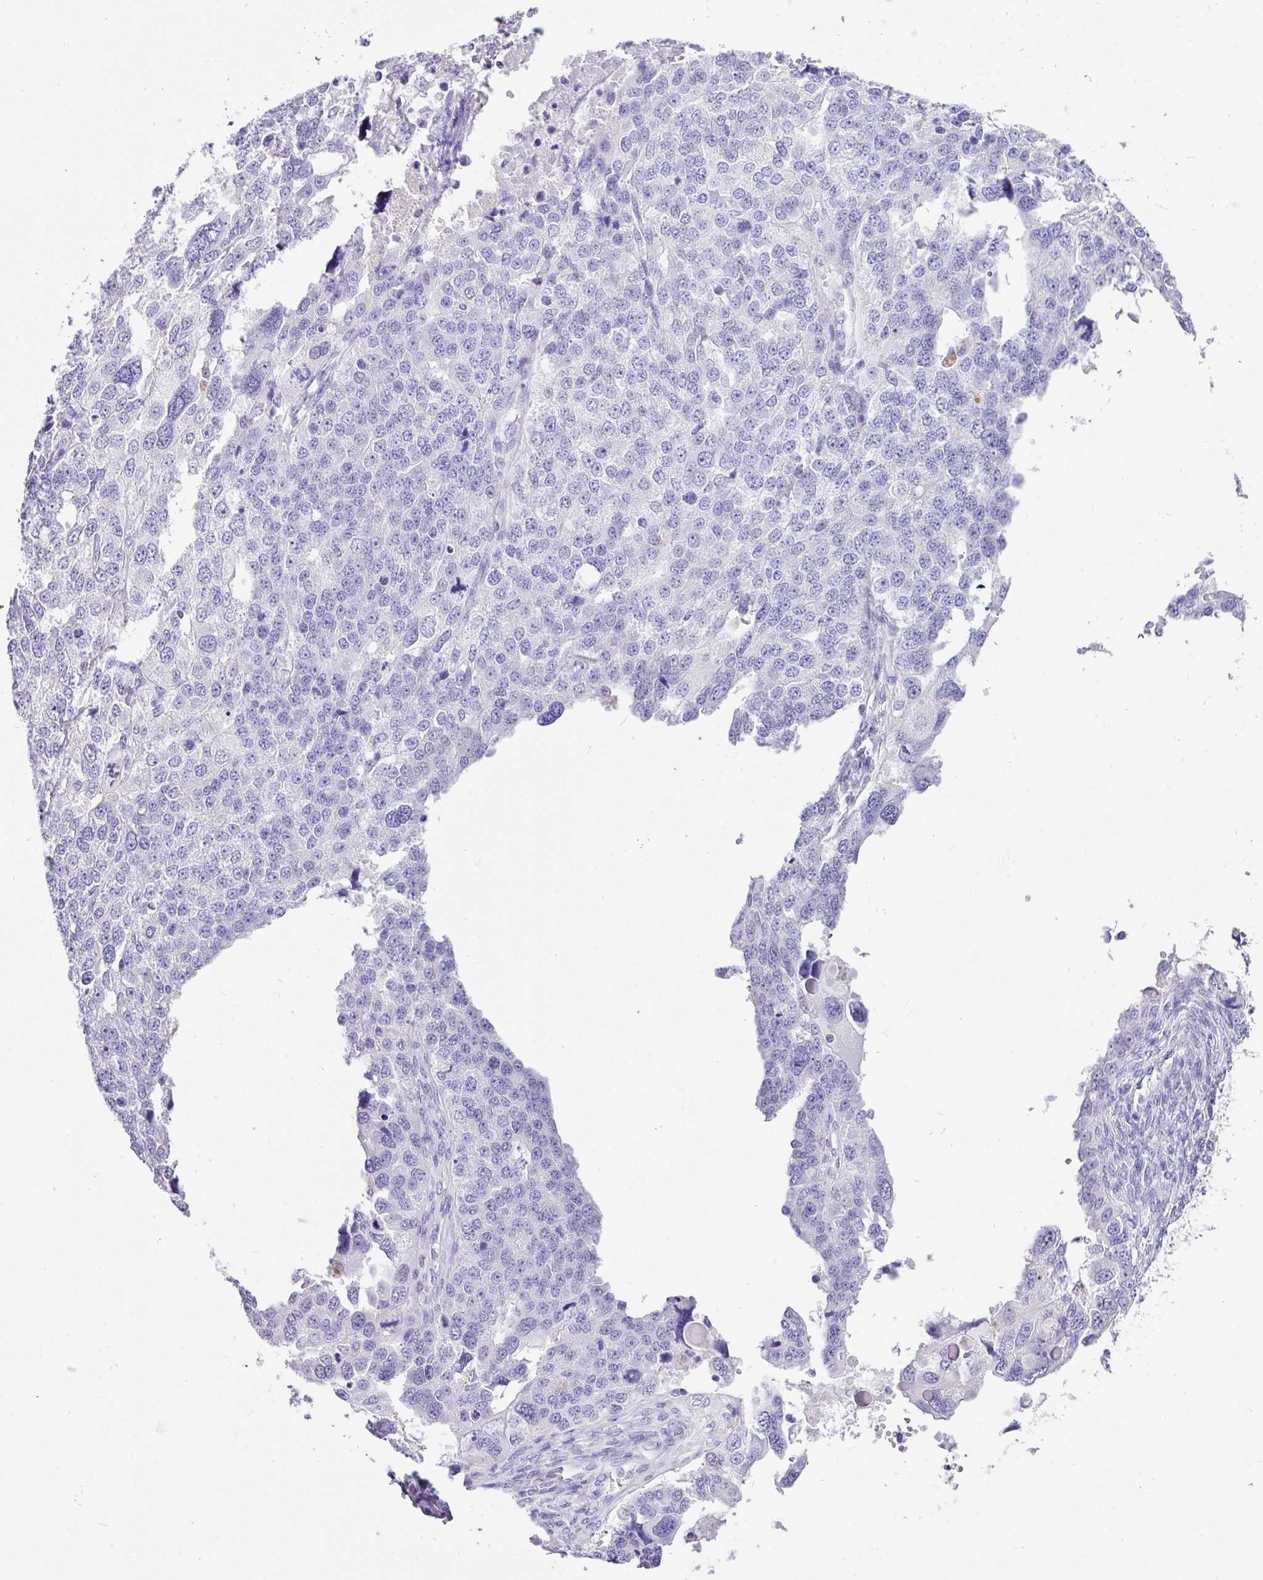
{"staining": {"intensity": "negative", "quantity": "none", "location": "none"}, "tissue": "ovarian cancer", "cell_type": "Tumor cells", "image_type": "cancer", "snomed": [{"axis": "morphology", "description": "Cystadenocarcinoma, serous, NOS"}, {"axis": "topography", "description": "Ovary"}], "caption": "The photomicrograph shows no staining of tumor cells in ovarian cancer (serous cystadenocarcinoma).", "gene": "ZG16", "patient": {"sex": "female", "age": 76}}